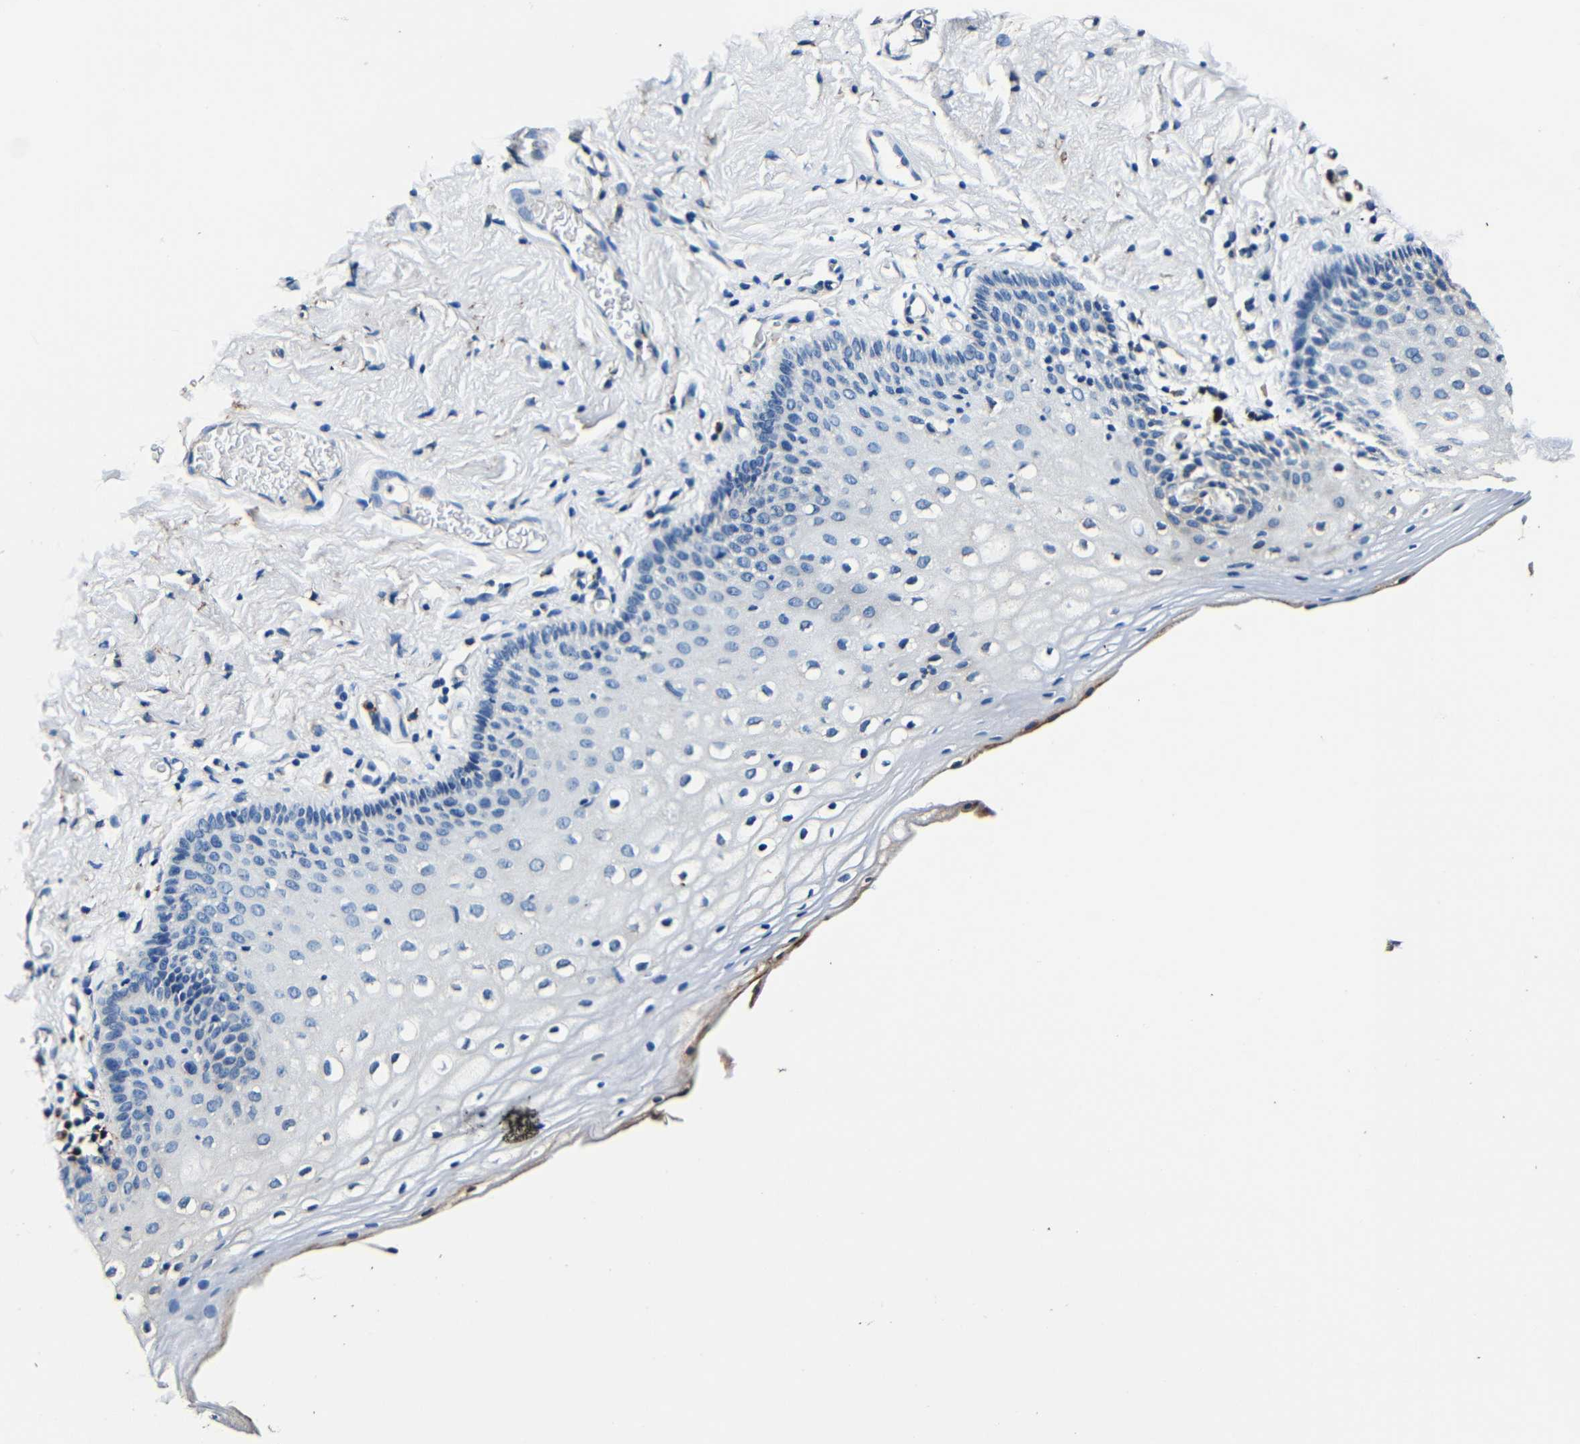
{"staining": {"intensity": "negative", "quantity": "none", "location": "none"}, "tissue": "vagina", "cell_type": "Squamous epithelial cells", "image_type": "normal", "snomed": [{"axis": "morphology", "description": "Normal tissue, NOS"}, {"axis": "topography", "description": "Vagina"}], "caption": "High magnification brightfield microscopy of normal vagina stained with DAB (brown) and counterstained with hematoxylin (blue): squamous epithelial cells show no significant staining. (IHC, brightfield microscopy, high magnification).", "gene": "RRBP1", "patient": {"sex": "female", "age": 55}}